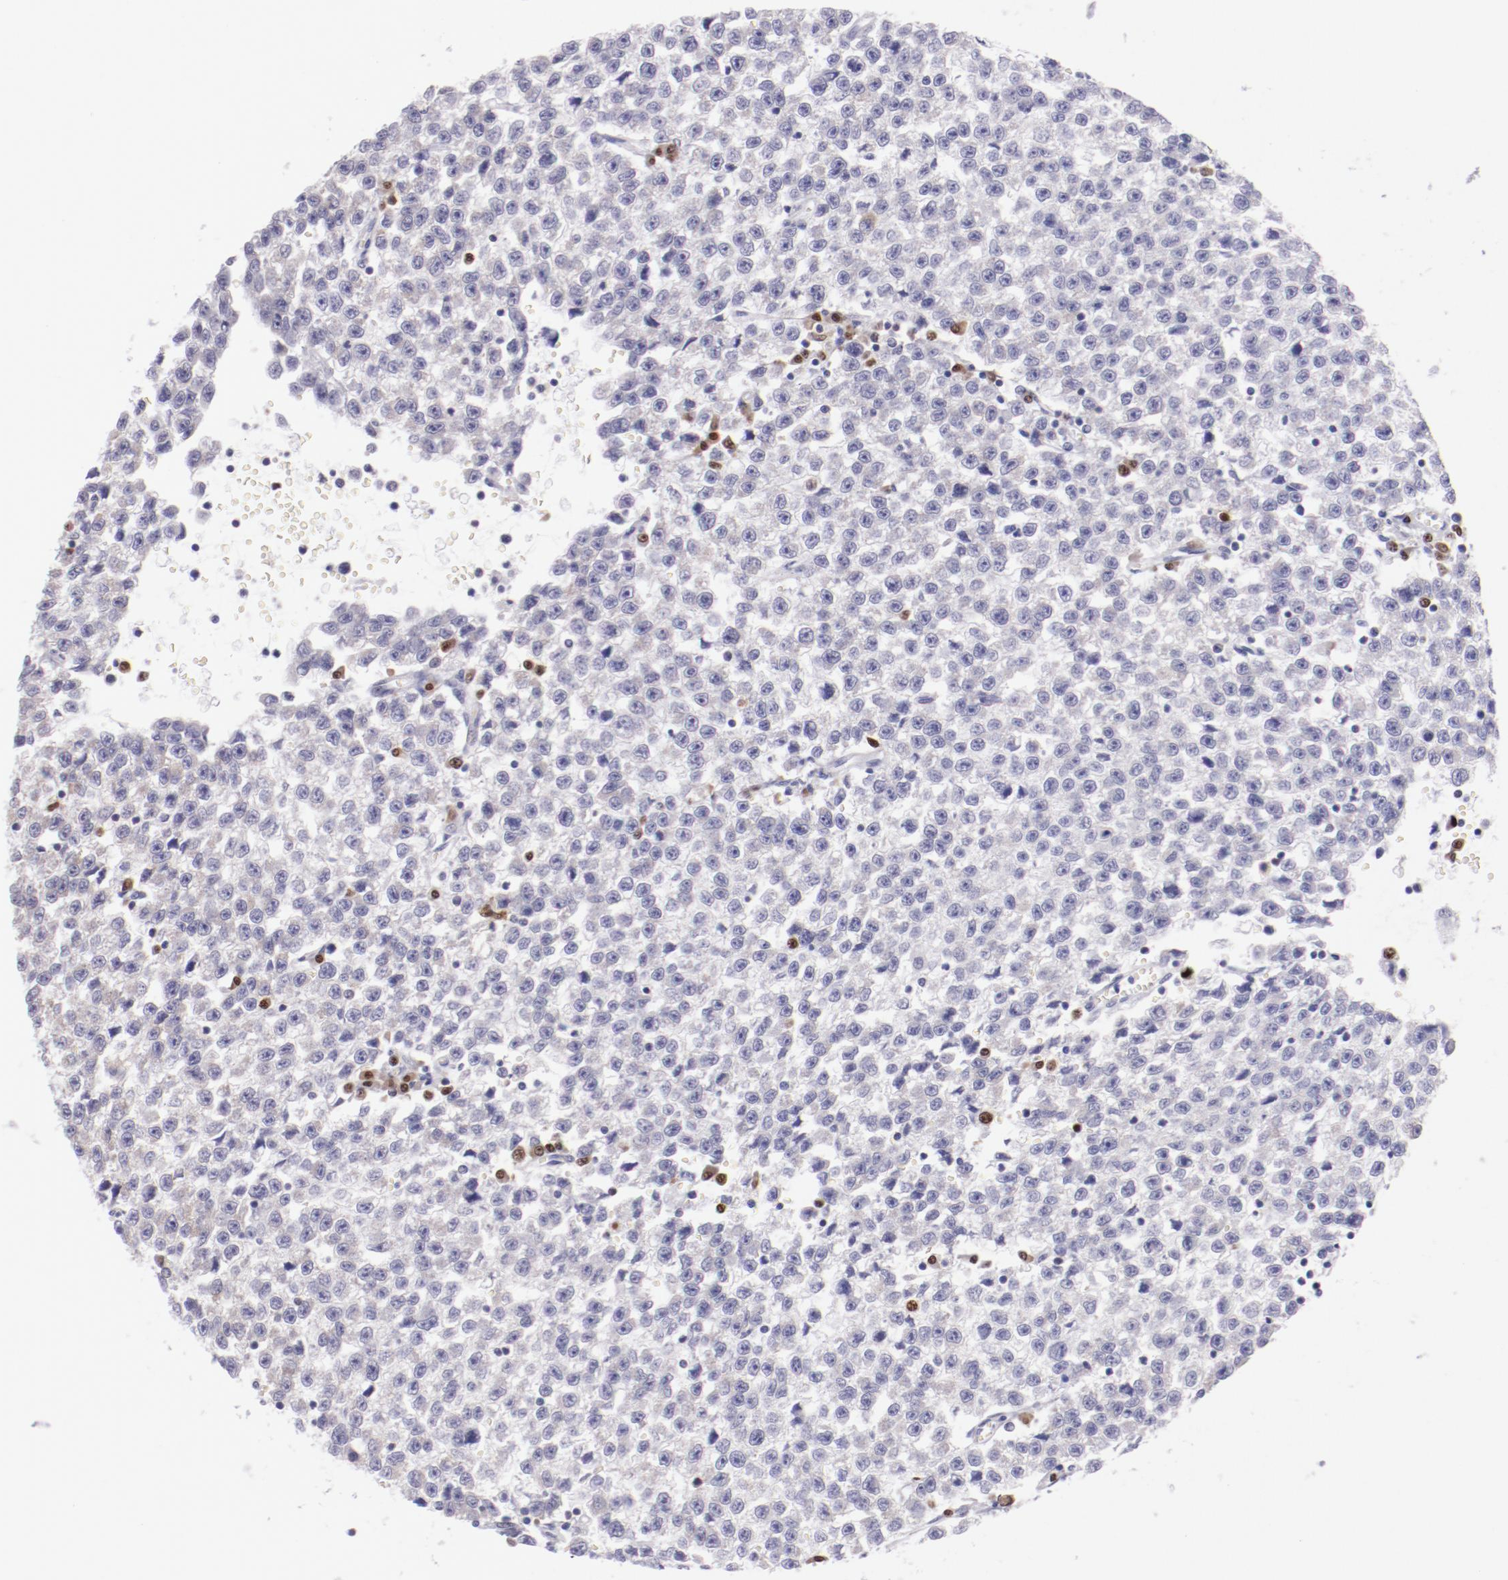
{"staining": {"intensity": "weak", "quantity": ">75%", "location": "cytoplasmic/membranous"}, "tissue": "testis cancer", "cell_type": "Tumor cells", "image_type": "cancer", "snomed": [{"axis": "morphology", "description": "Seminoma, NOS"}, {"axis": "topography", "description": "Testis"}], "caption": "Protein staining of testis cancer (seminoma) tissue shows weak cytoplasmic/membranous positivity in about >75% of tumor cells. The protein of interest is stained brown, and the nuclei are stained in blue (DAB IHC with brightfield microscopy, high magnification).", "gene": "IRF8", "patient": {"sex": "male", "age": 35}}